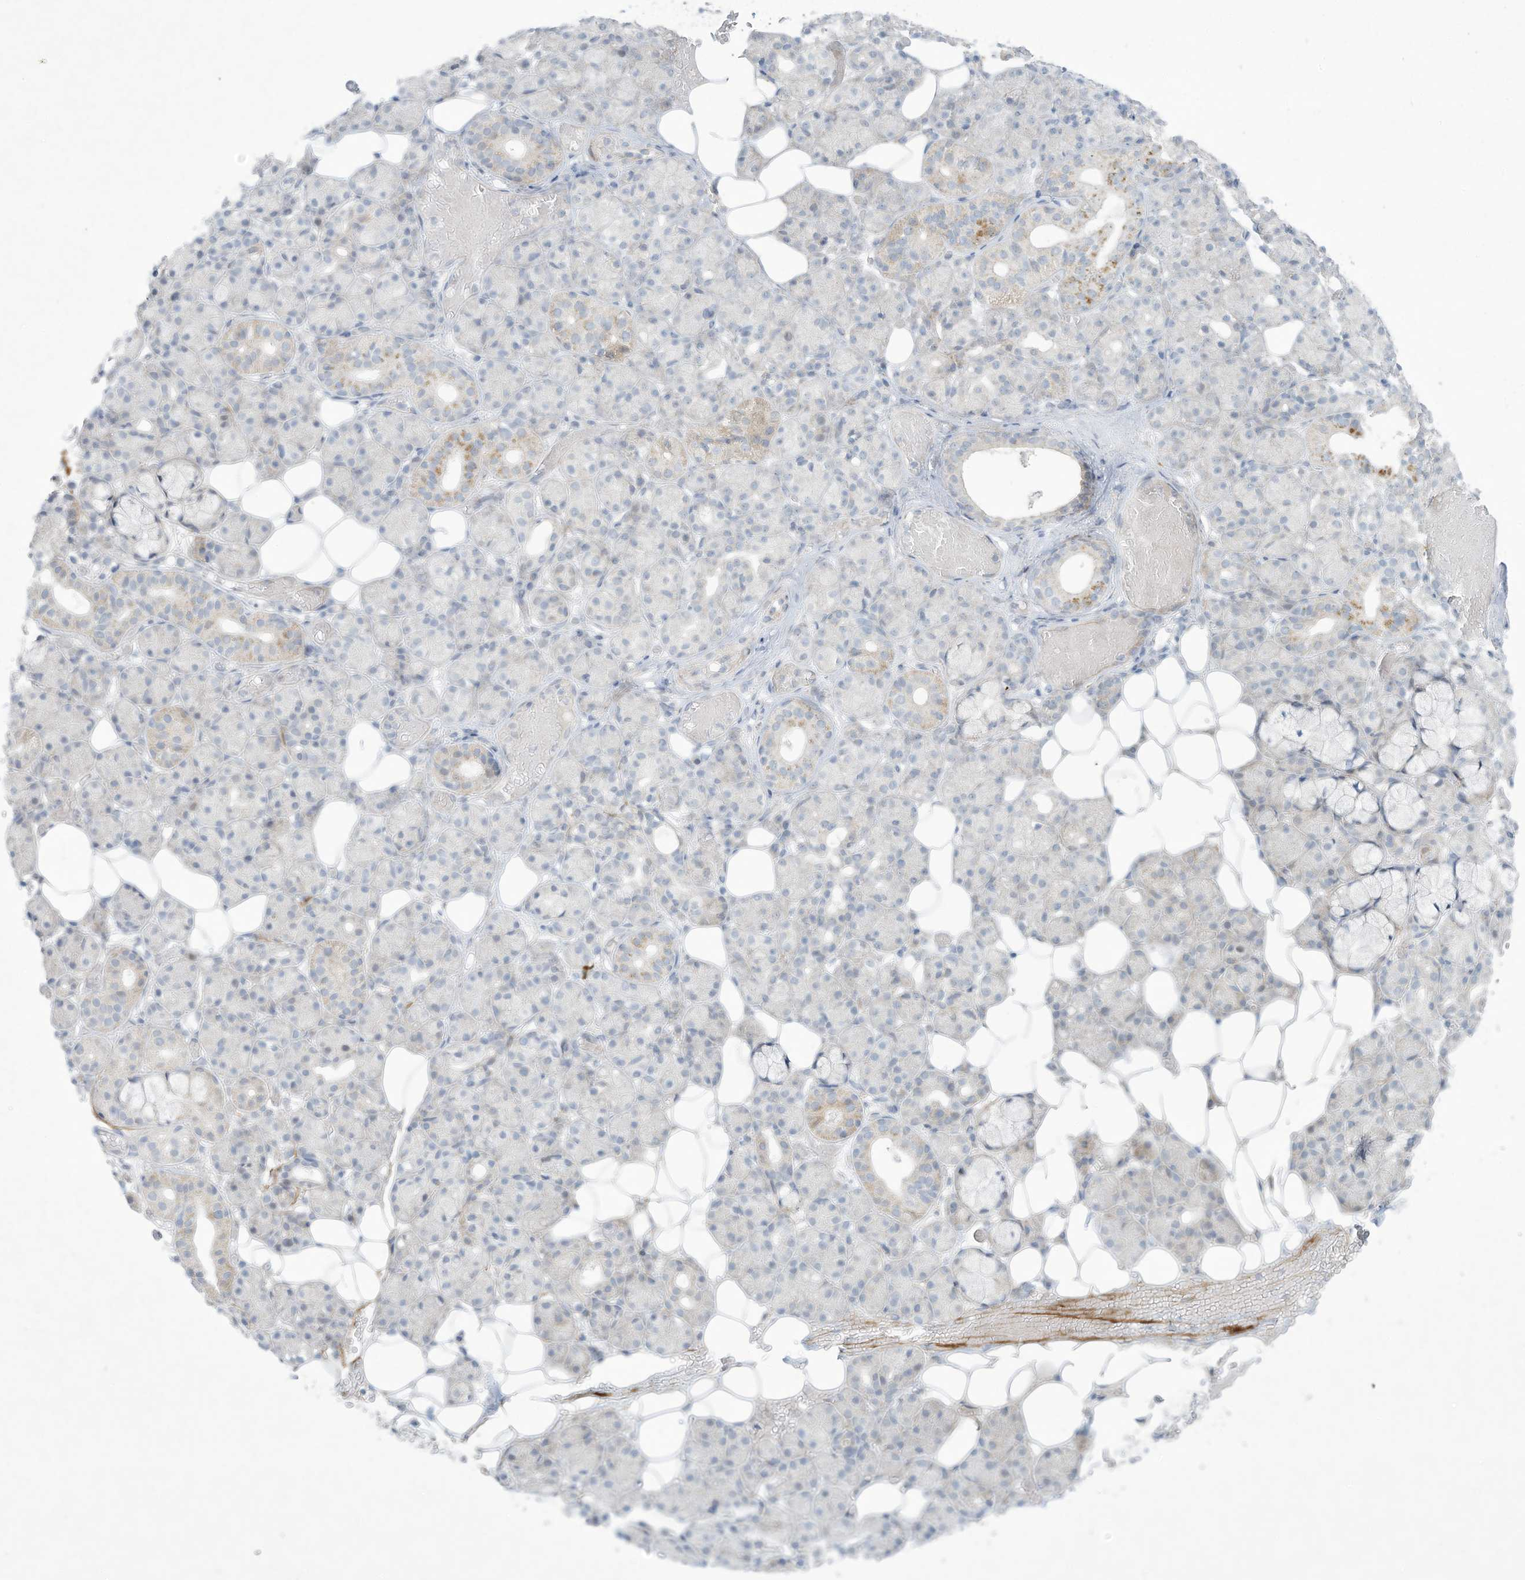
{"staining": {"intensity": "weak", "quantity": "<25%", "location": "cytoplasmic/membranous"}, "tissue": "salivary gland", "cell_type": "Glandular cells", "image_type": "normal", "snomed": [{"axis": "morphology", "description": "Normal tissue, NOS"}, {"axis": "topography", "description": "Salivary gland"}], "caption": "Immunohistochemistry (IHC) of unremarkable salivary gland displays no staining in glandular cells.", "gene": "PAX6", "patient": {"sex": "male", "age": 63}}